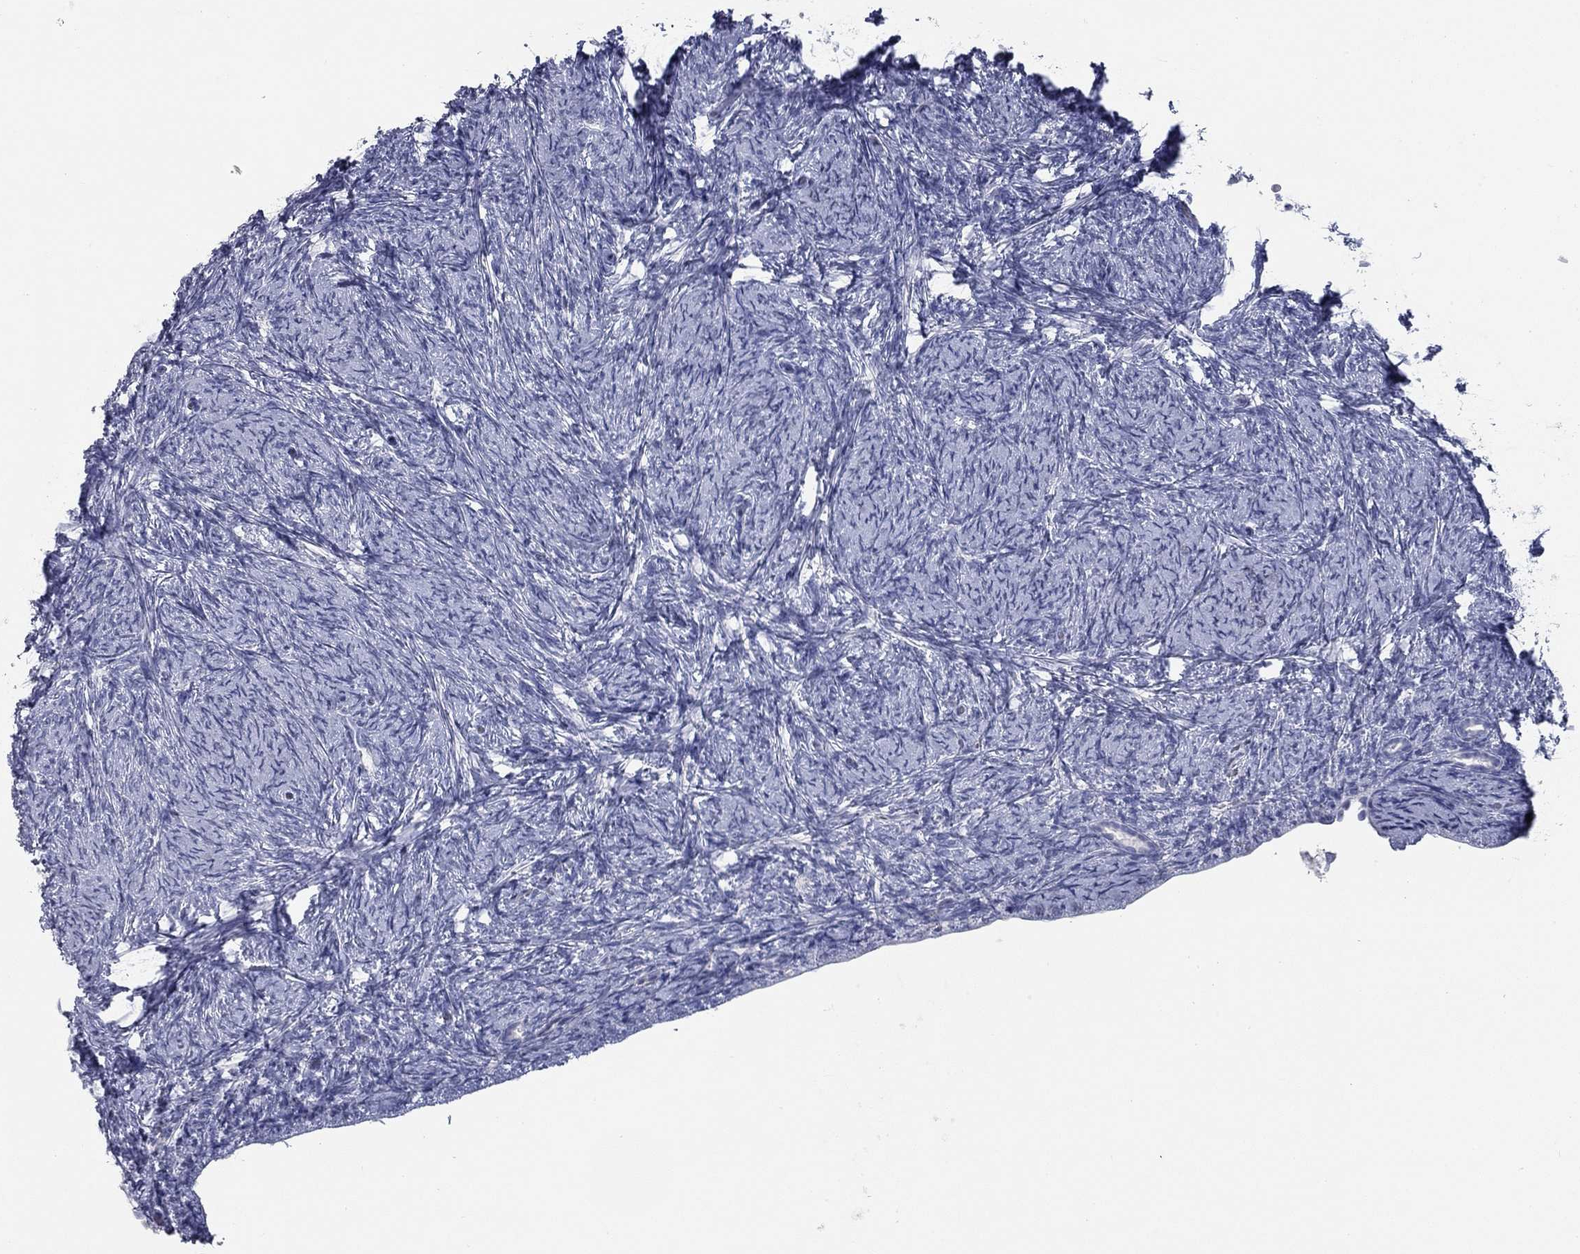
{"staining": {"intensity": "negative", "quantity": "none", "location": "none"}, "tissue": "ovary", "cell_type": "Ovarian stroma cells", "image_type": "normal", "snomed": [{"axis": "morphology", "description": "Normal tissue, NOS"}, {"axis": "topography", "description": "Ovary"}], "caption": "Immunohistochemistry (IHC) histopathology image of unremarkable ovary: human ovary stained with DAB demonstrates no significant protein positivity in ovarian stroma cells.", "gene": "TAC1", "patient": {"sex": "female", "age": 34}}